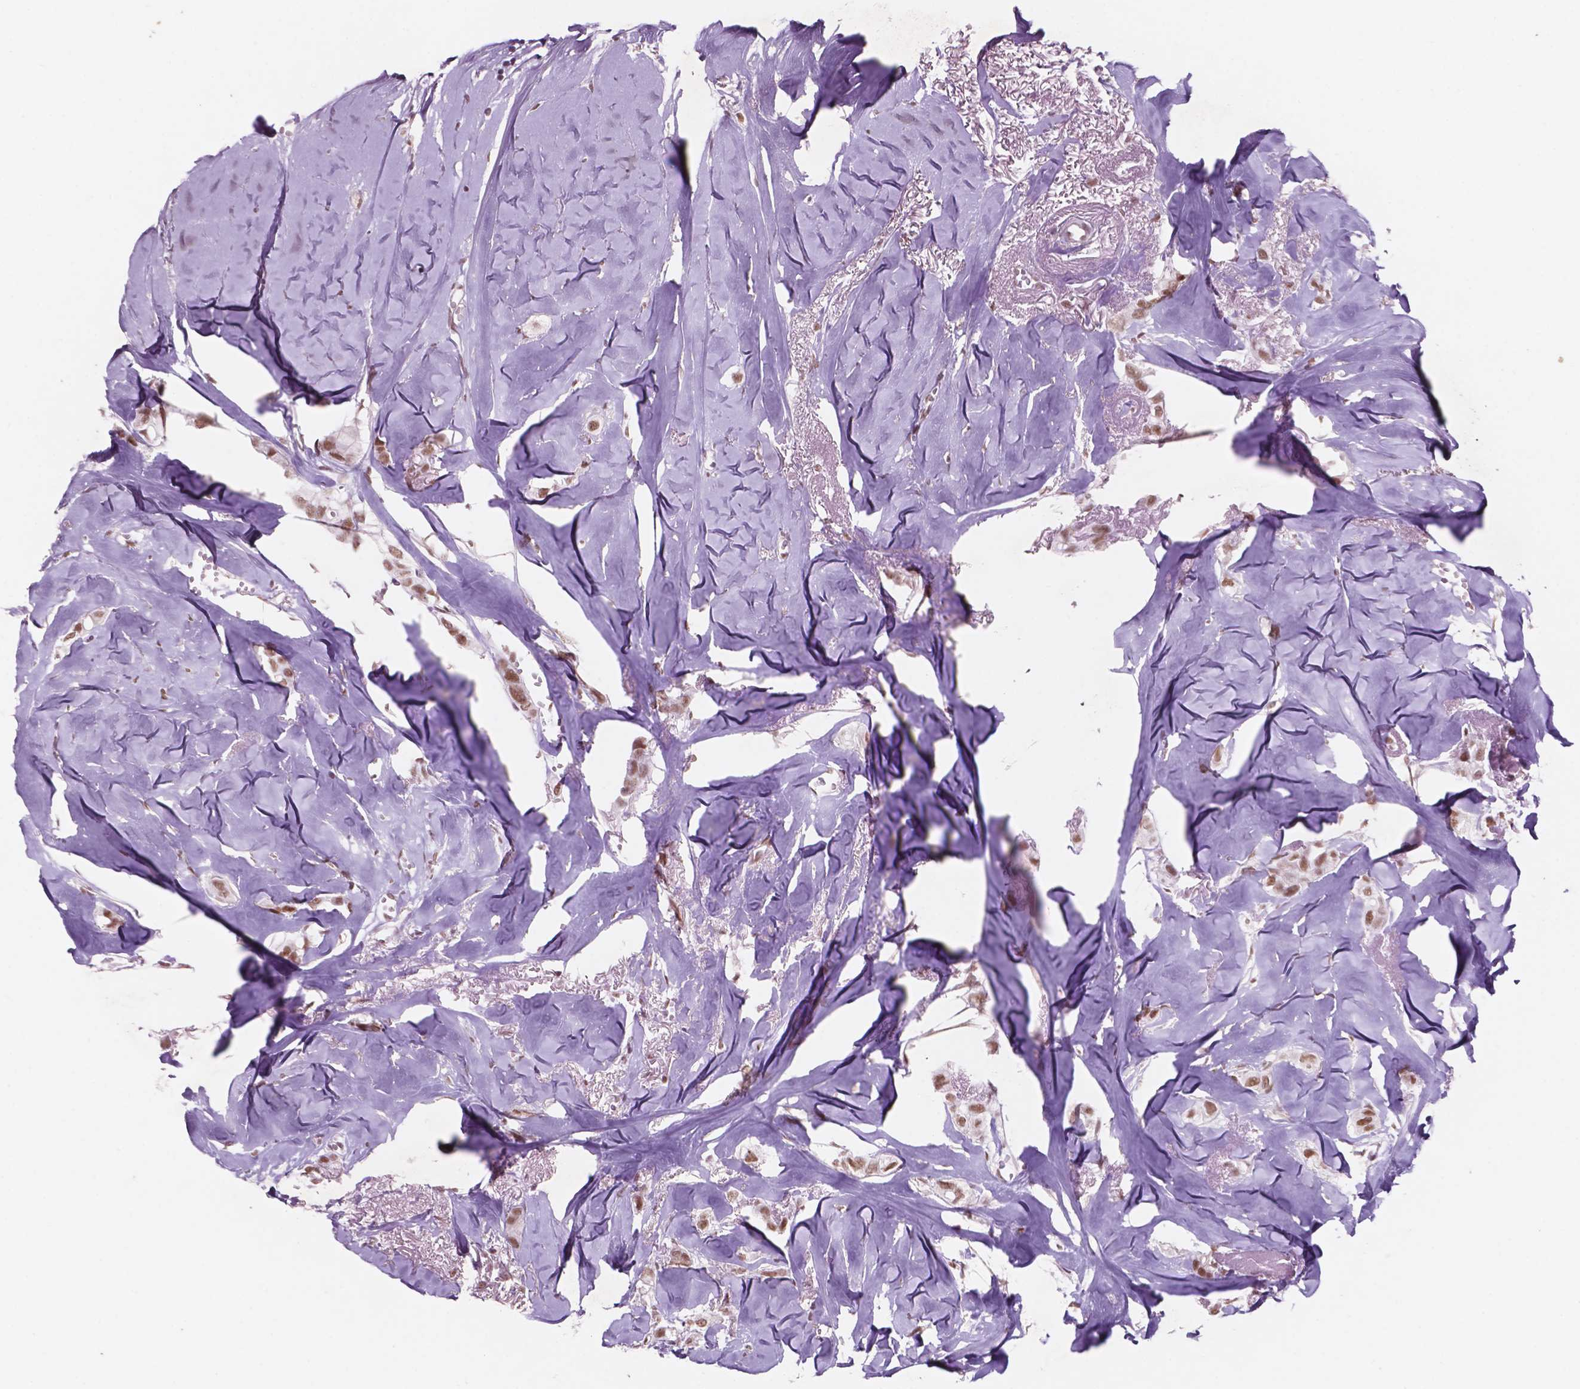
{"staining": {"intensity": "moderate", "quantity": ">75%", "location": "nuclear"}, "tissue": "breast cancer", "cell_type": "Tumor cells", "image_type": "cancer", "snomed": [{"axis": "morphology", "description": "Duct carcinoma"}, {"axis": "topography", "description": "Breast"}], "caption": "There is medium levels of moderate nuclear staining in tumor cells of breast infiltrating ductal carcinoma, as demonstrated by immunohistochemical staining (brown color).", "gene": "CTR9", "patient": {"sex": "female", "age": 85}}